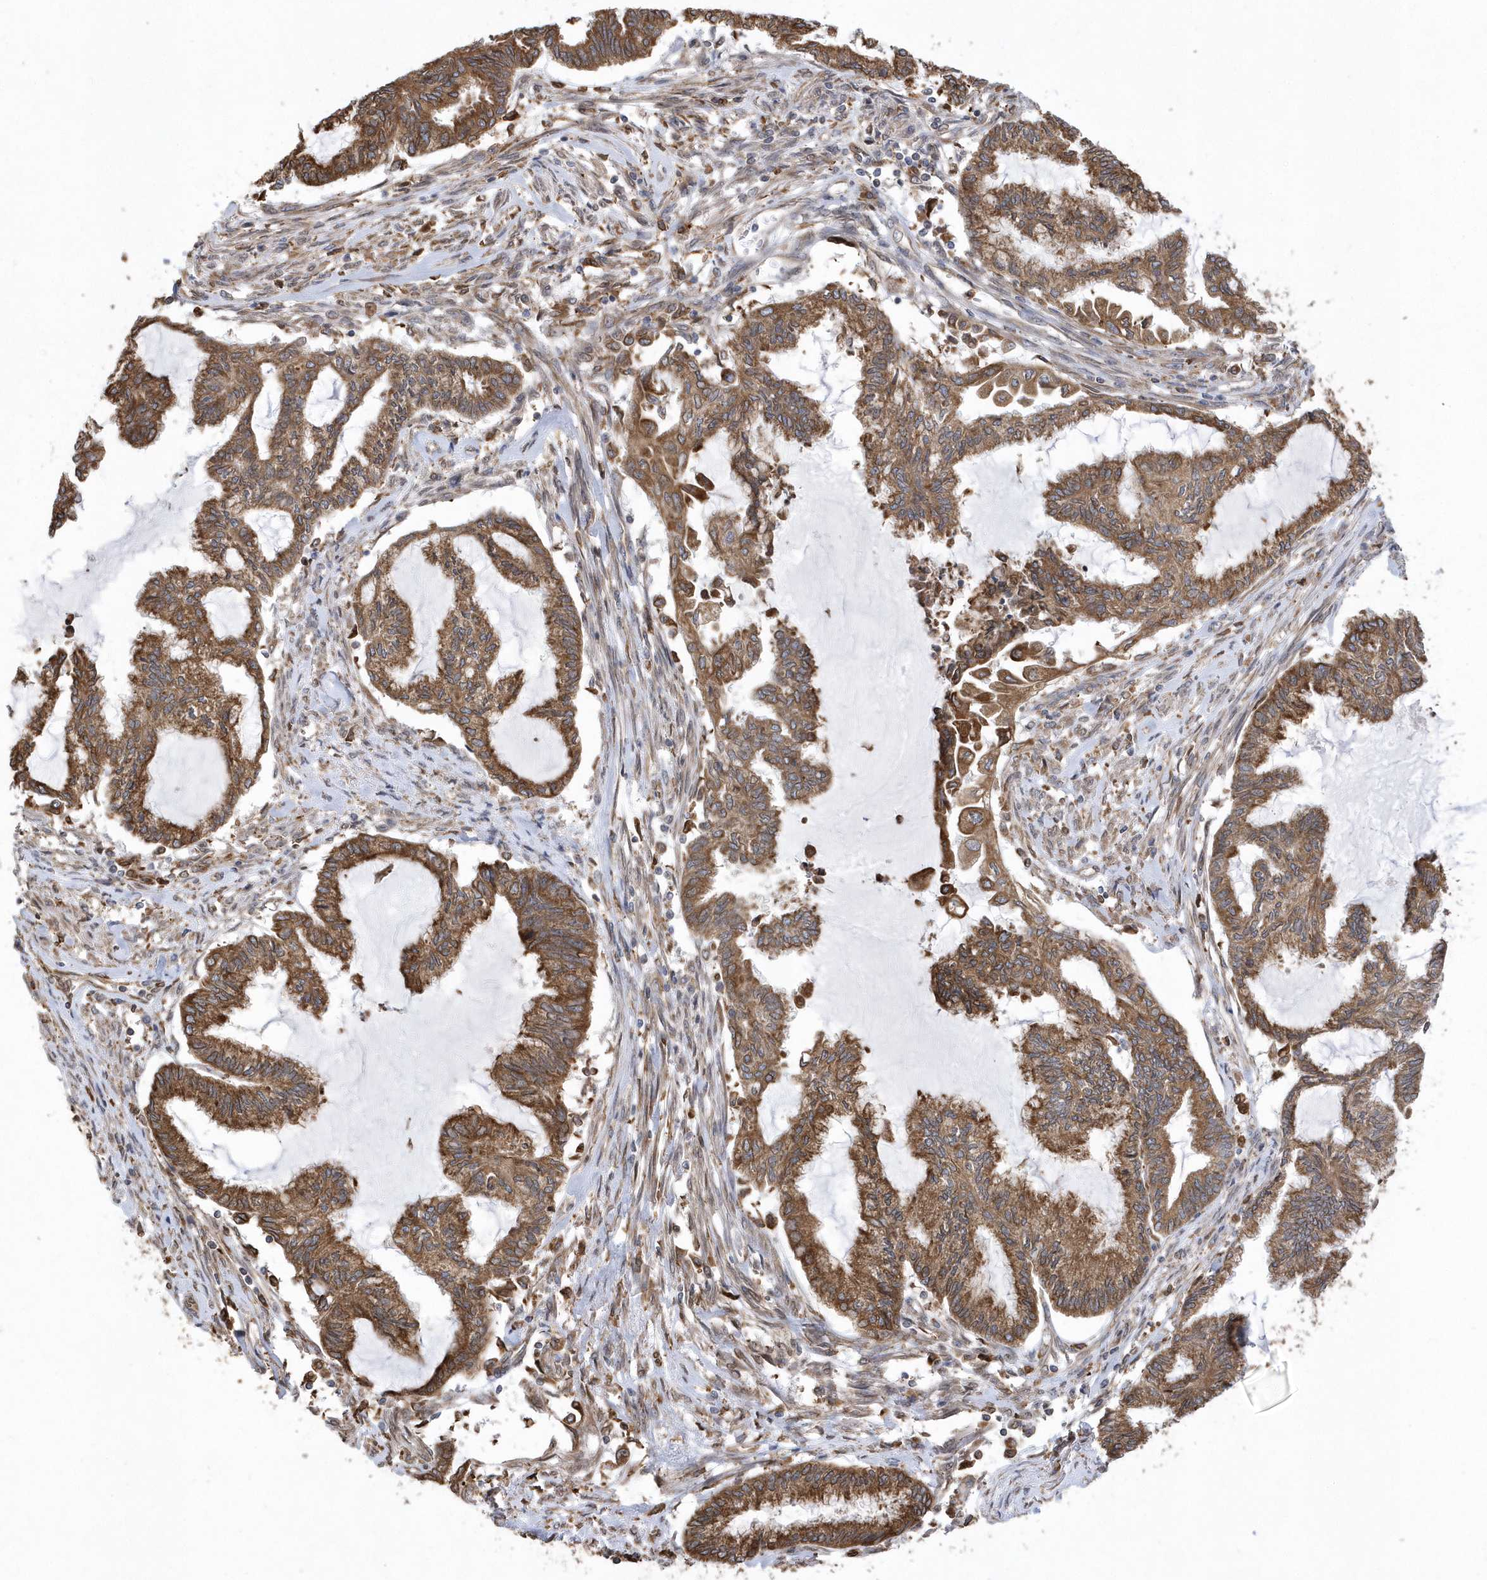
{"staining": {"intensity": "moderate", "quantity": ">75%", "location": "cytoplasmic/membranous"}, "tissue": "endometrial cancer", "cell_type": "Tumor cells", "image_type": "cancer", "snomed": [{"axis": "morphology", "description": "Adenocarcinoma, NOS"}, {"axis": "topography", "description": "Endometrium"}], "caption": "A photomicrograph showing moderate cytoplasmic/membranous staining in approximately >75% of tumor cells in endometrial cancer, as visualized by brown immunohistochemical staining.", "gene": "VAMP7", "patient": {"sex": "female", "age": 86}}